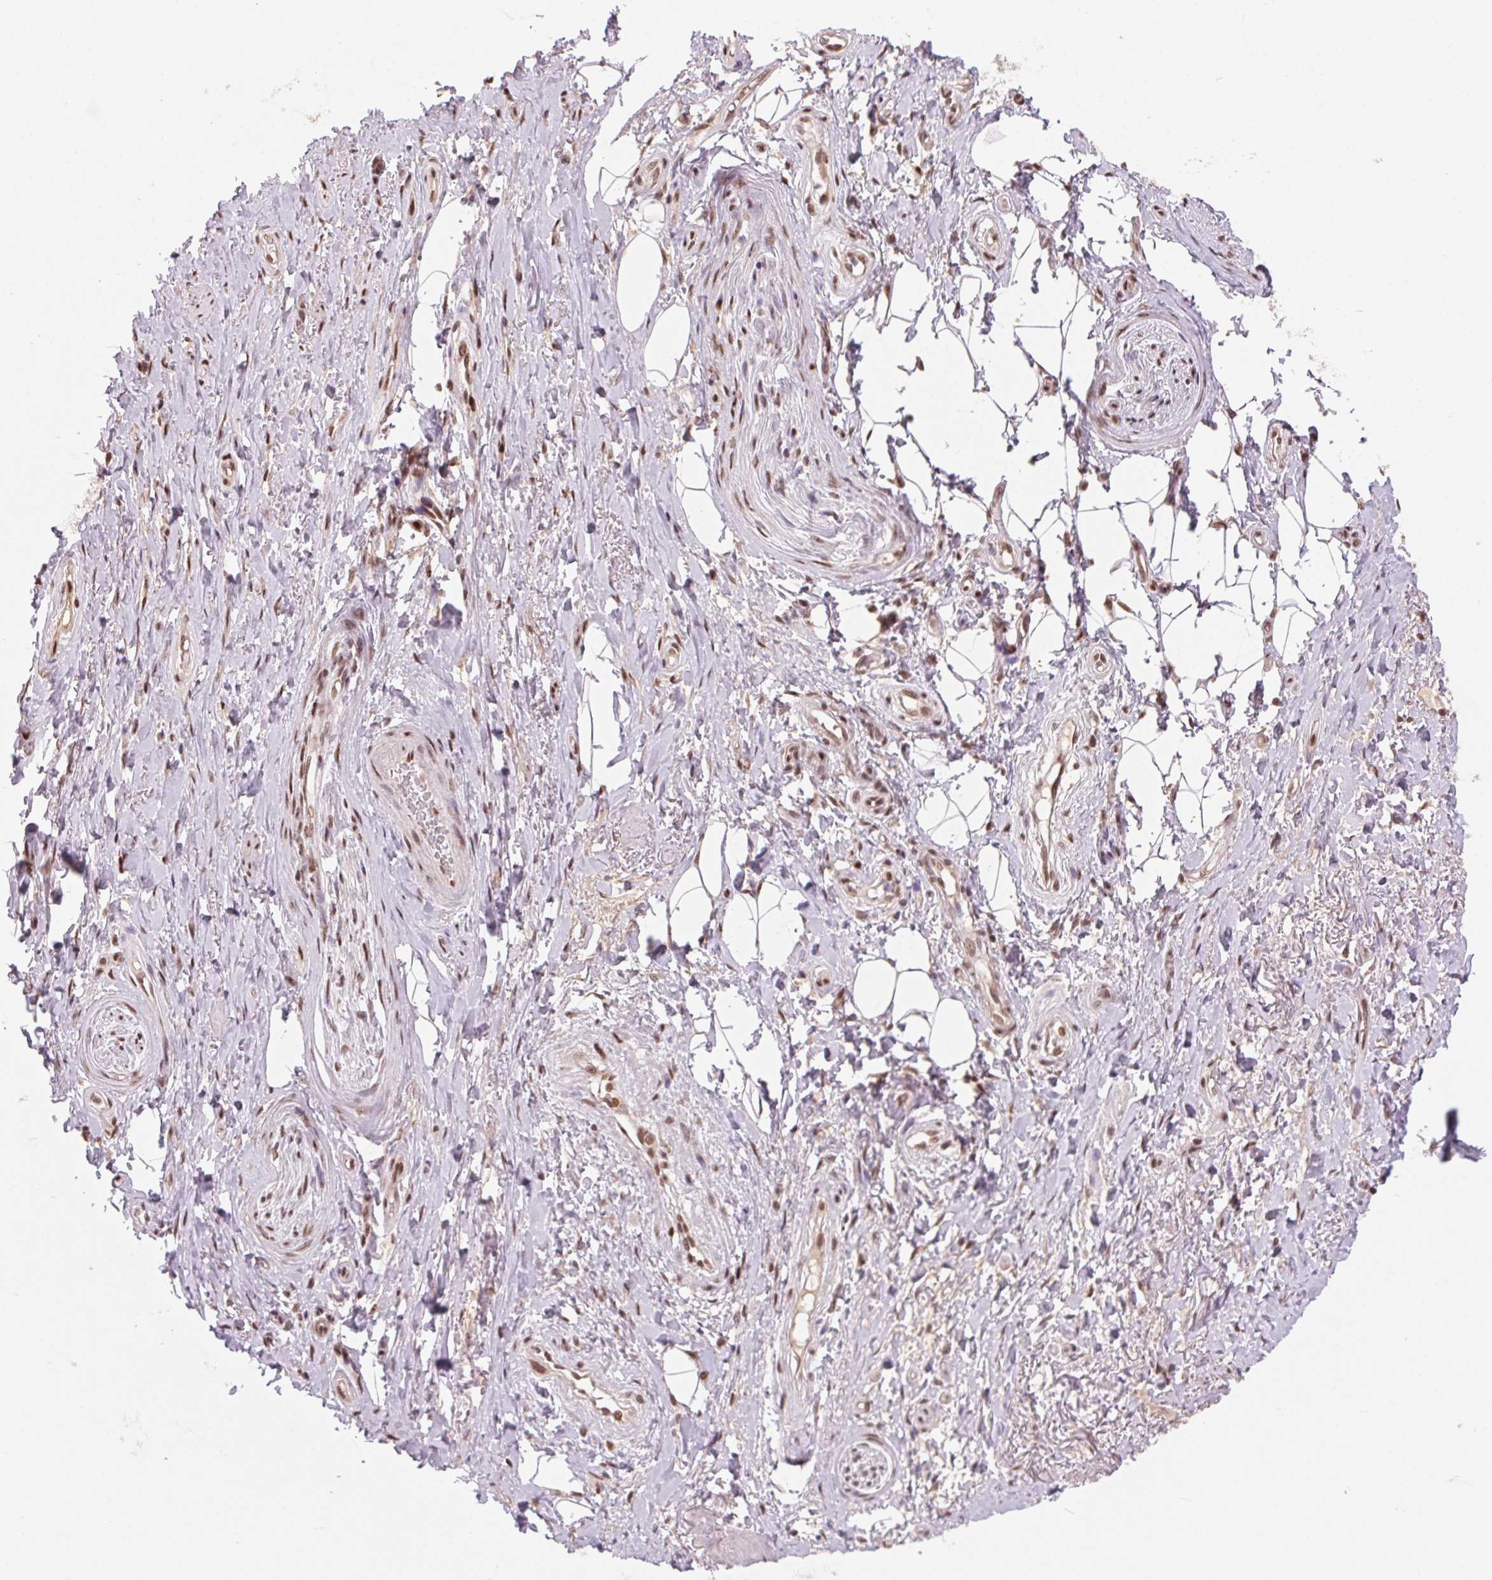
{"staining": {"intensity": "negative", "quantity": "none", "location": "none"}, "tissue": "adipose tissue", "cell_type": "Adipocytes", "image_type": "normal", "snomed": [{"axis": "morphology", "description": "Normal tissue, NOS"}, {"axis": "topography", "description": "Anal"}, {"axis": "topography", "description": "Peripheral nerve tissue"}], "caption": "This micrograph is of unremarkable adipose tissue stained with immunohistochemistry (IHC) to label a protein in brown with the nuclei are counter-stained blue. There is no positivity in adipocytes. (Stains: DAB (3,3'-diaminobenzidine) immunohistochemistry (IHC) with hematoxylin counter stain, Microscopy: brightfield microscopy at high magnification).", "gene": "RAD23A", "patient": {"sex": "male", "age": 53}}